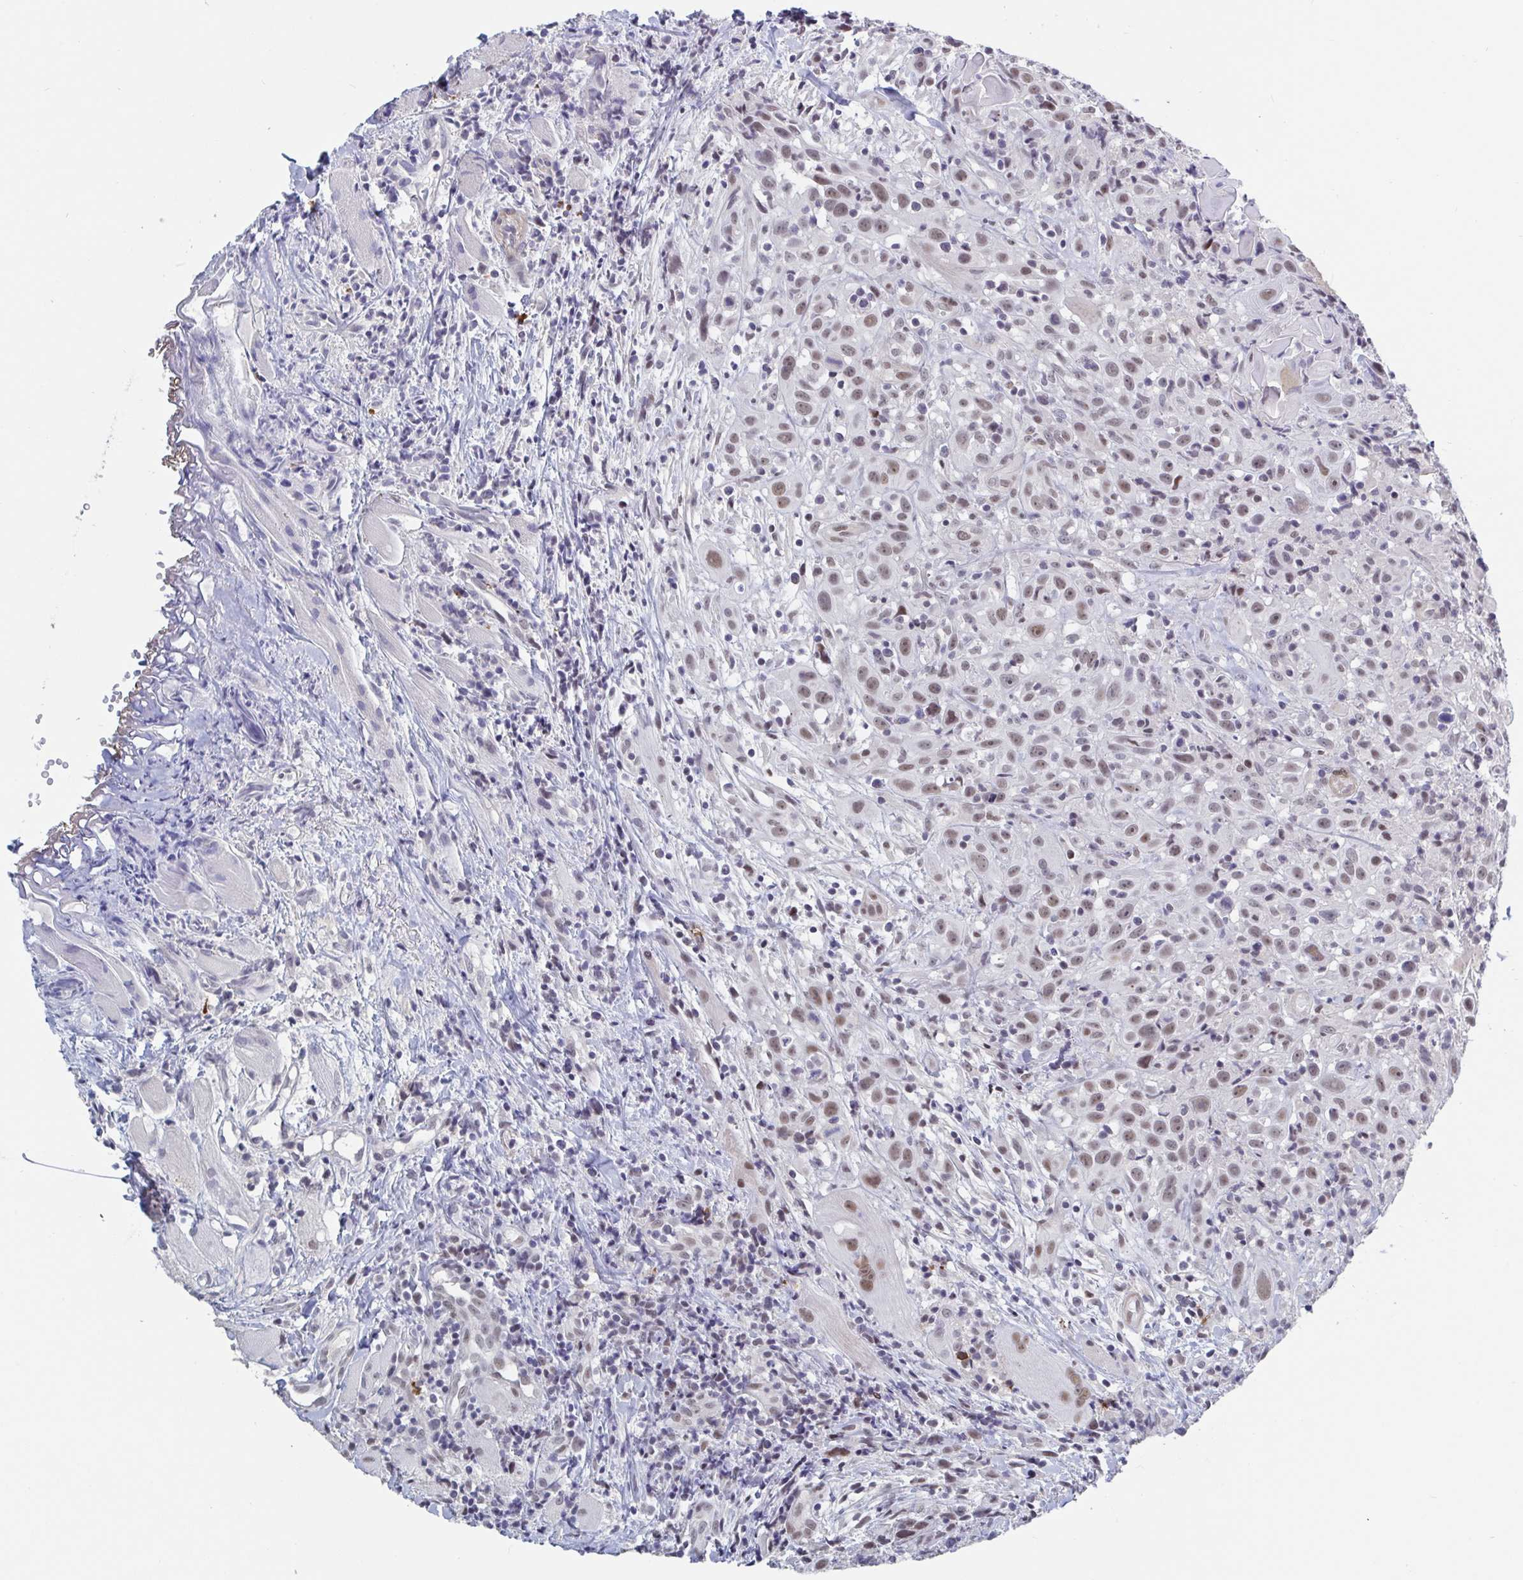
{"staining": {"intensity": "moderate", "quantity": ">75%", "location": "nuclear"}, "tissue": "head and neck cancer", "cell_type": "Tumor cells", "image_type": "cancer", "snomed": [{"axis": "morphology", "description": "Squamous cell carcinoma, NOS"}, {"axis": "topography", "description": "Head-Neck"}], "caption": "Human squamous cell carcinoma (head and neck) stained with a brown dye demonstrates moderate nuclear positive expression in about >75% of tumor cells.", "gene": "BCL7B", "patient": {"sex": "female", "age": 95}}